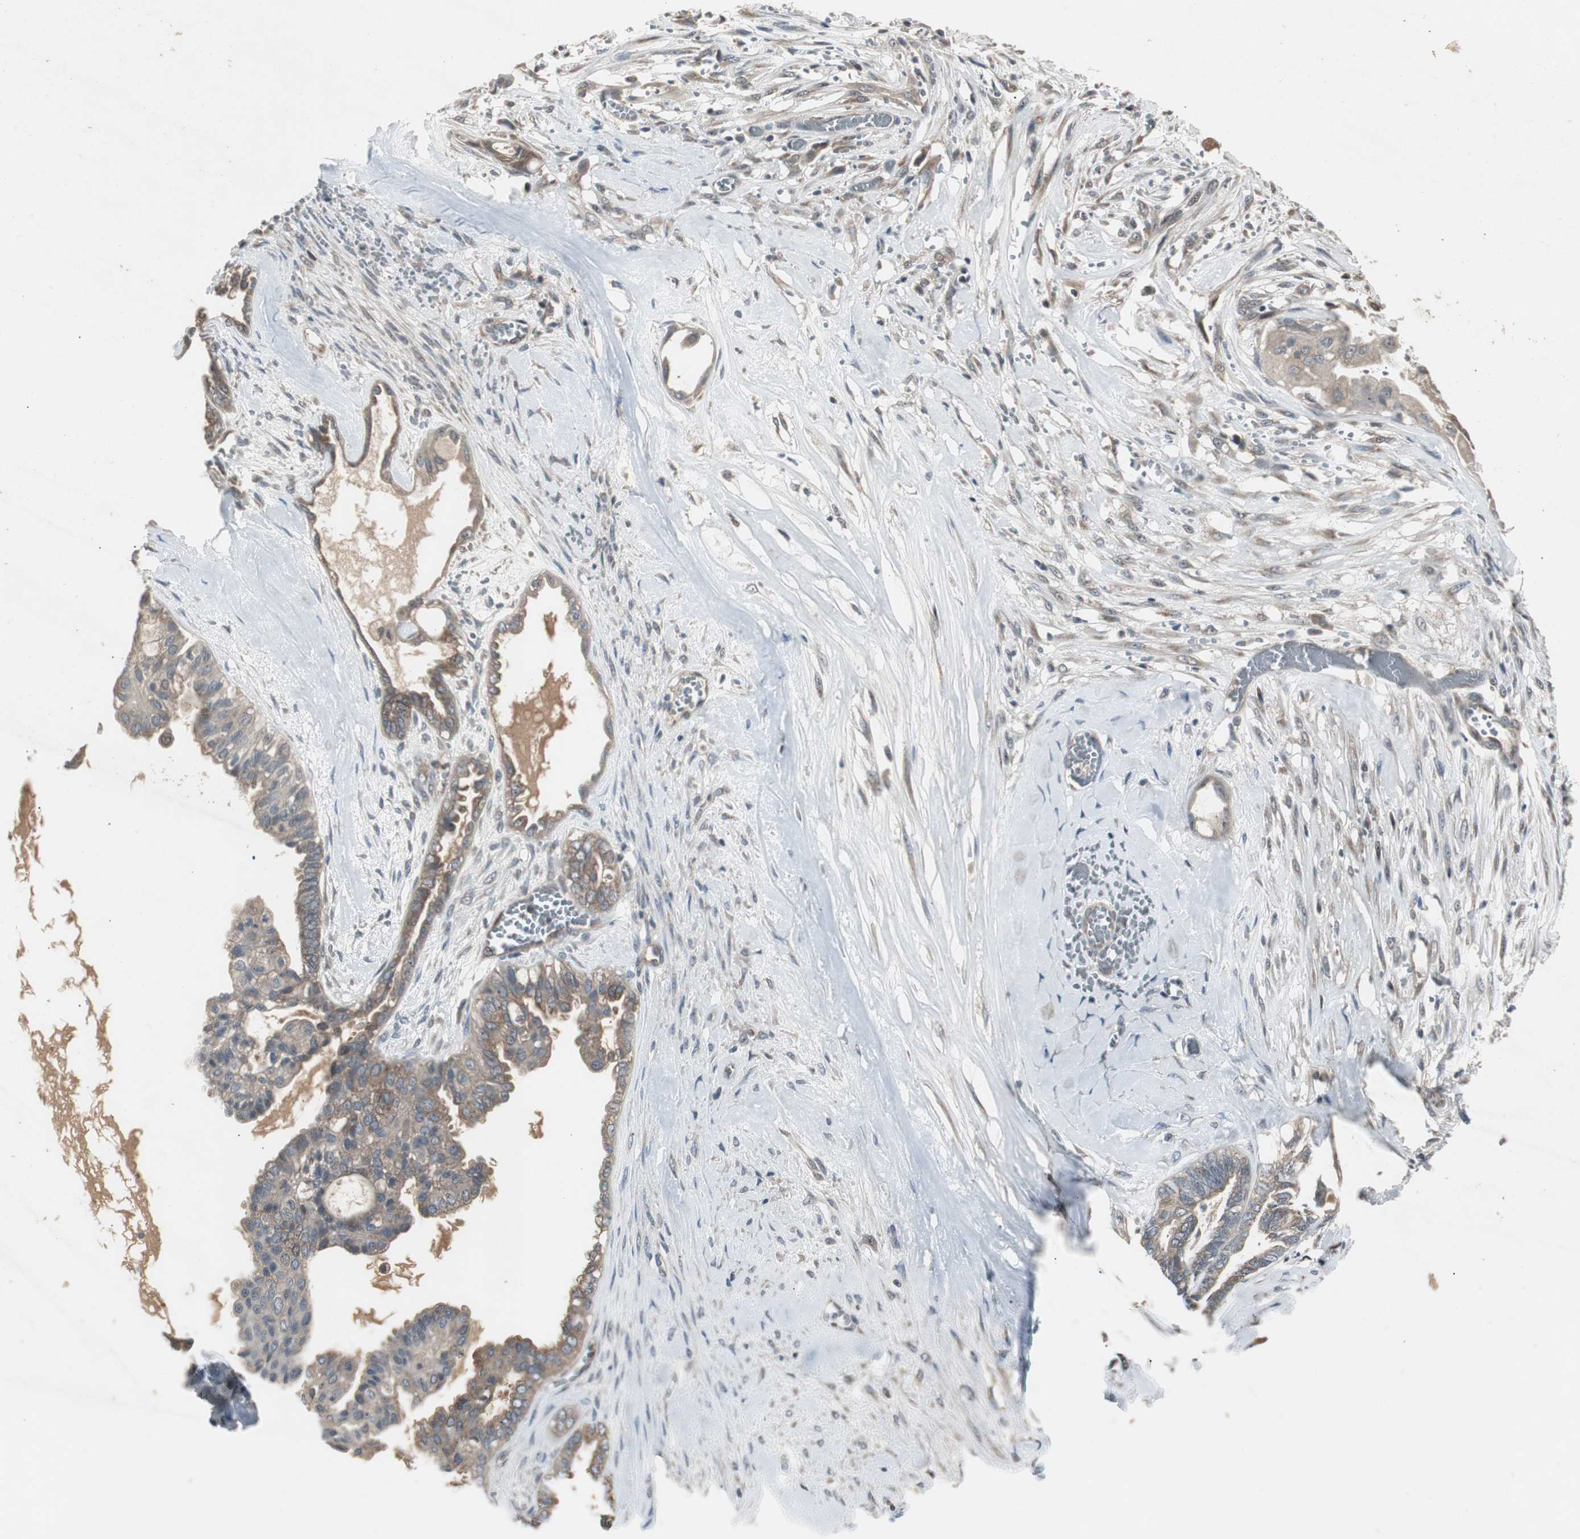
{"staining": {"intensity": "moderate", "quantity": ">75%", "location": "cytoplasmic/membranous"}, "tissue": "ovarian cancer", "cell_type": "Tumor cells", "image_type": "cancer", "snomed": [{"axis": "morphology", "description": "Carcinoma, NOS"}, {"axis": "morphology", "description": "Carcinoma, endometroid"}, {"axis": "topography", "description": "Ovary"}], "caption": "About >75% of tumor cells in ovarian cancer display moderate cytoplasmic/membranous protein staining as visualized by brown immunohistochemical staining.", "gene": "ZMPSTE24", "patient": {"sex": "female", "age": 50}}